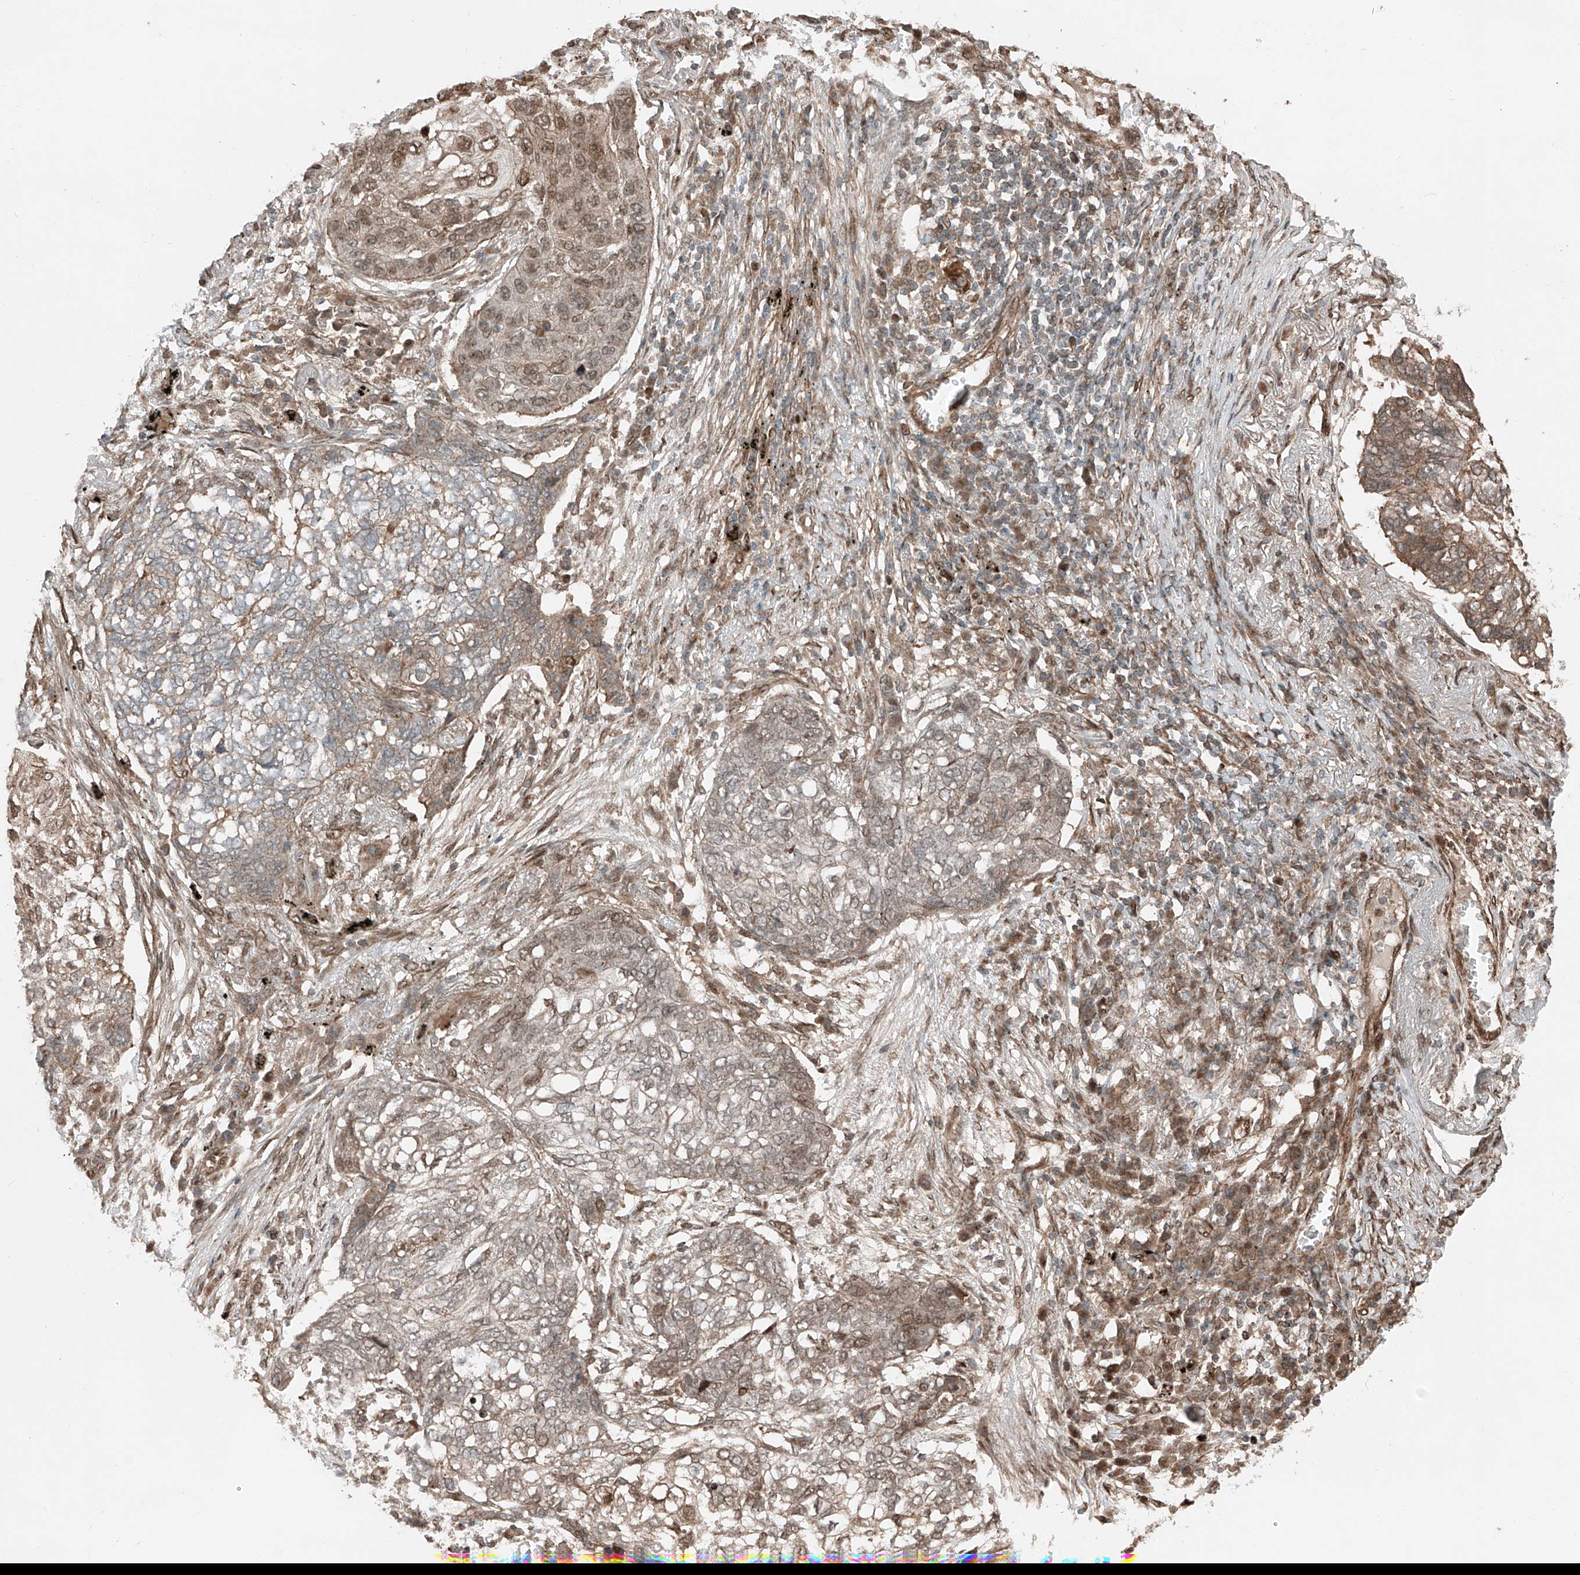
{"staining": {"intensity": "moderate", "quantity": "25%-75%", "location": "cytoplasmic/membranous,nuclear"}, "tissue": "lung cancer", "cell_type": "Tumor cells", "image_type": "cancer", "snomed": [{"axis": "morphology", "description": "Squamous cell carcinoma, NOS"}, {"axis": "topography", "description": "Lung"}], "caption": "DAB immunohistochemical staining of human lung cancer shows moderate cytoplasmic/membranous and nuclear protein expression in about 25%-75% of tumor cells. Using DAB (brown) and hematoxylin (blue) stains, captured at high magnification using brightfield microscopy.", "gene": "CEP162", "patient": {"sex": "female", "age": 63}}